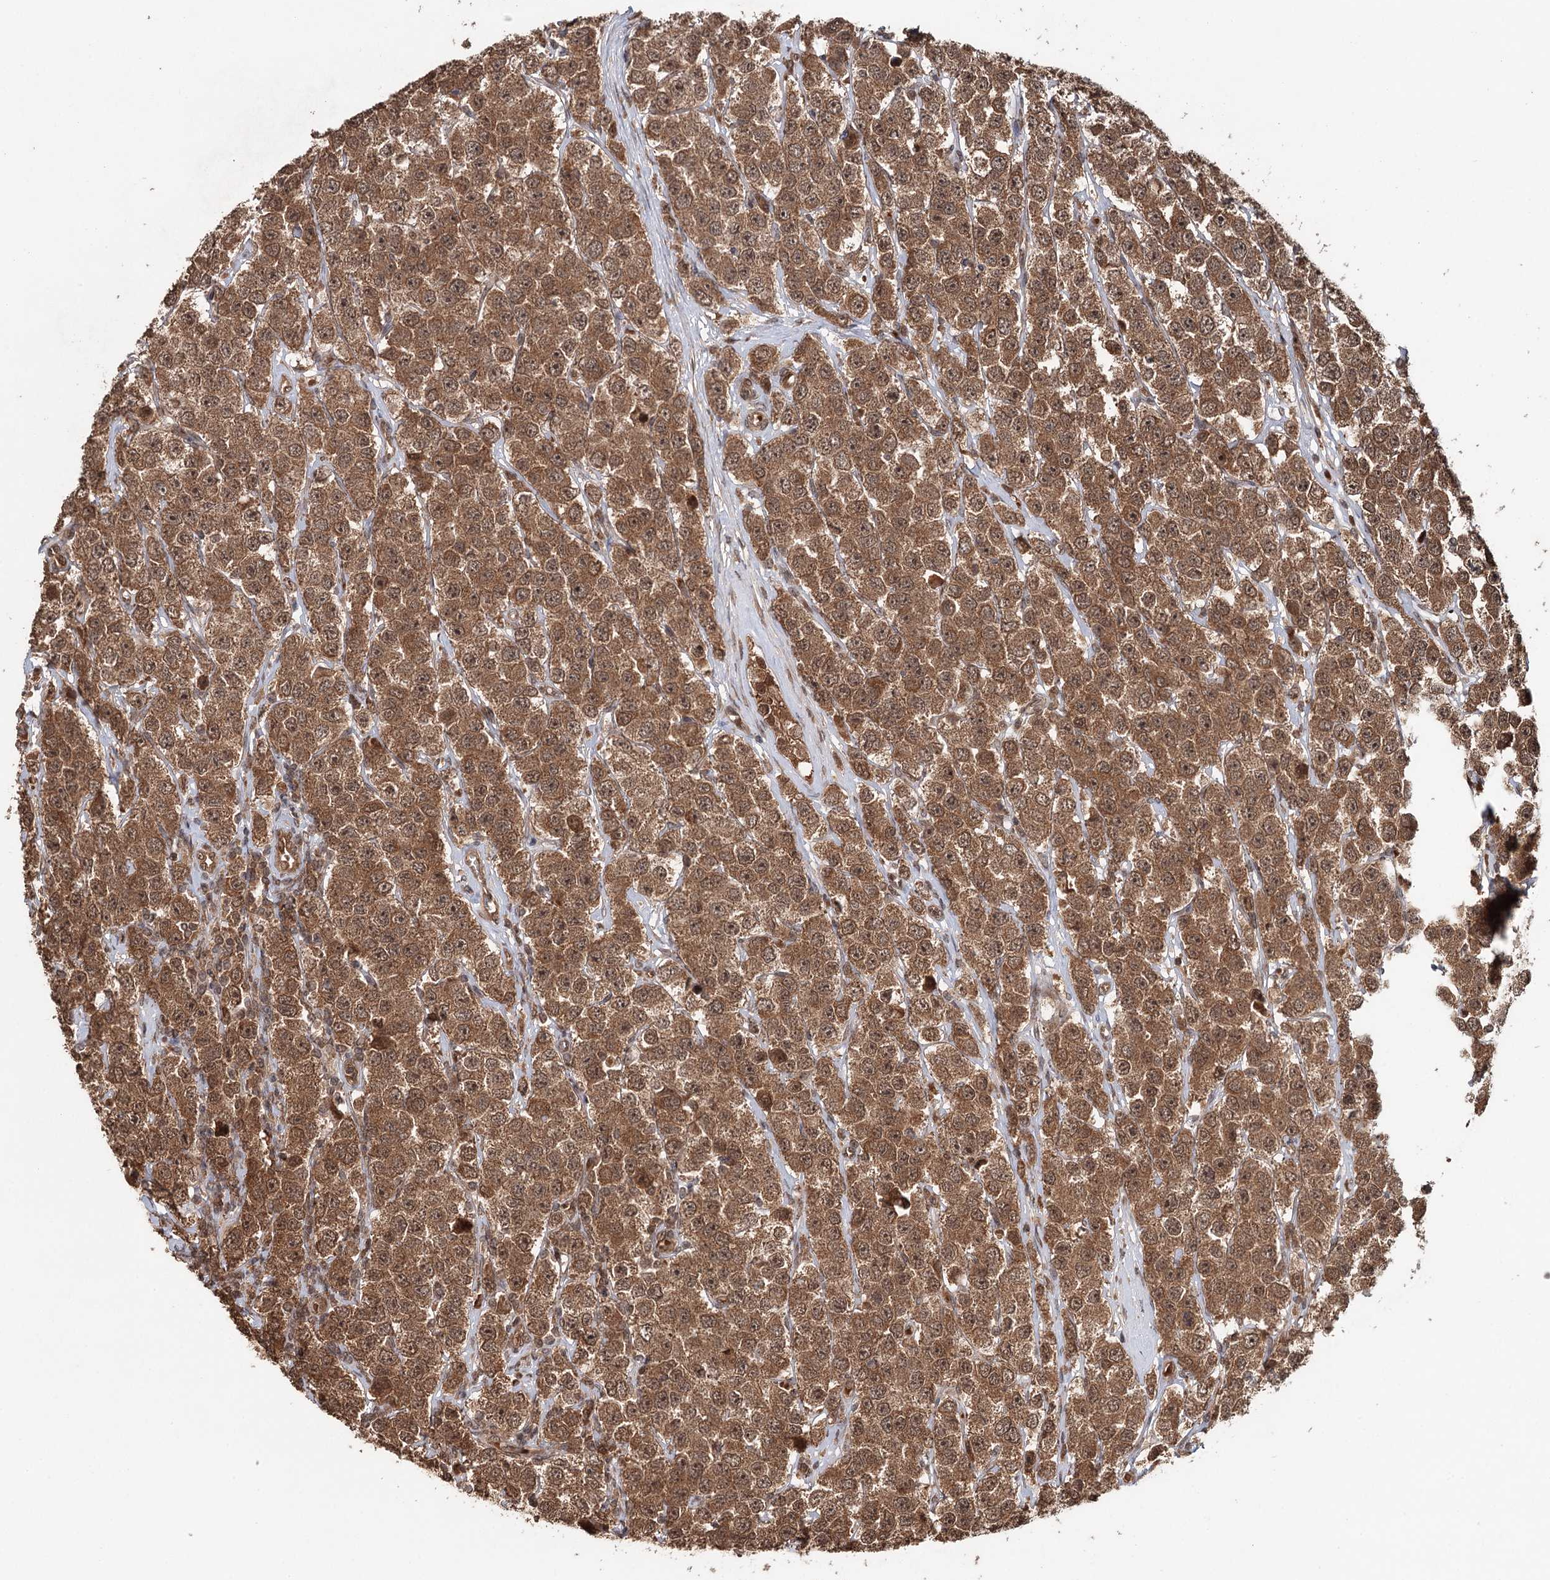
{"staining": {"intensity": "moderate", "quantity": ">75%", "location": "cytoplasmic/membranous,nuclear"}, "tissue": "testis cancer", "cell_type": "Tumor cells", "image_type": "cancer", "snomed": [{"axis": "morphology", "description": "Seminoma, NOS"}, {"axis": "topography", "description": "Testis"}], "caption": "Testis cancer stained with DAB immunohistochemistry displays medium levels of moderate cytoplasmic/membranous and nuclear expression in approximately >75% of tumor cells.", "gene": "N6AMT1", "patient": {"sex": "male", "age": 28}}